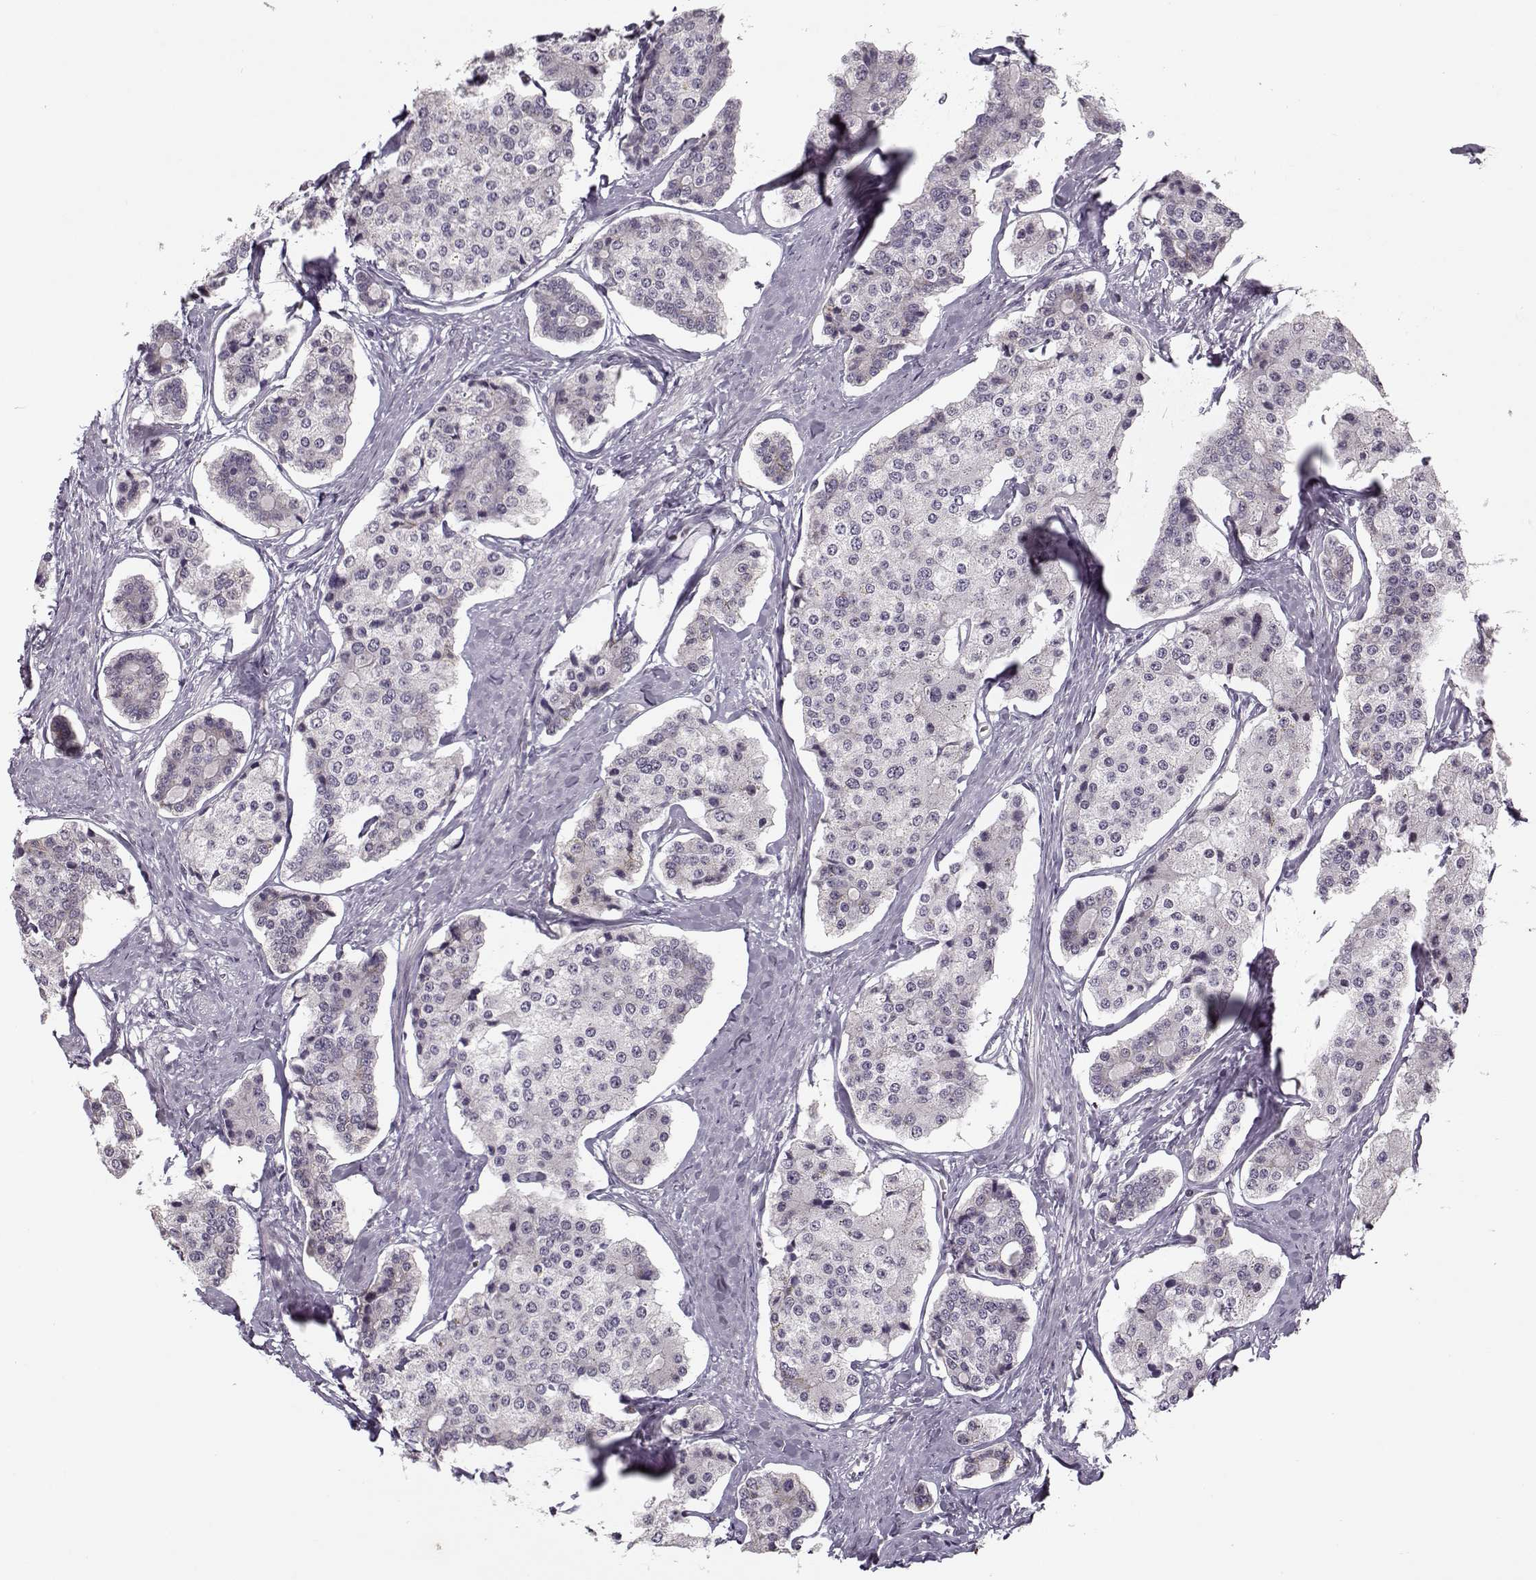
{"staining": {"intensity": "negative", "quantity": "none", "location": "none"}, "tissue": "carcinoid", "cell_type": "Tumor cells", "image_type": "cancer", "snomed": [{"axis": "morphology", "description": "Carcinoid, malignant, NOS"}, {"axis": "topography", "description": "Small intestine"}], "caption": "The immunohistochemistry micrograph has no significant staining in tumor cells of carcinoid tissue.", "gene": "DNAI3", "patient": {"sex": "female", "age": 65}}